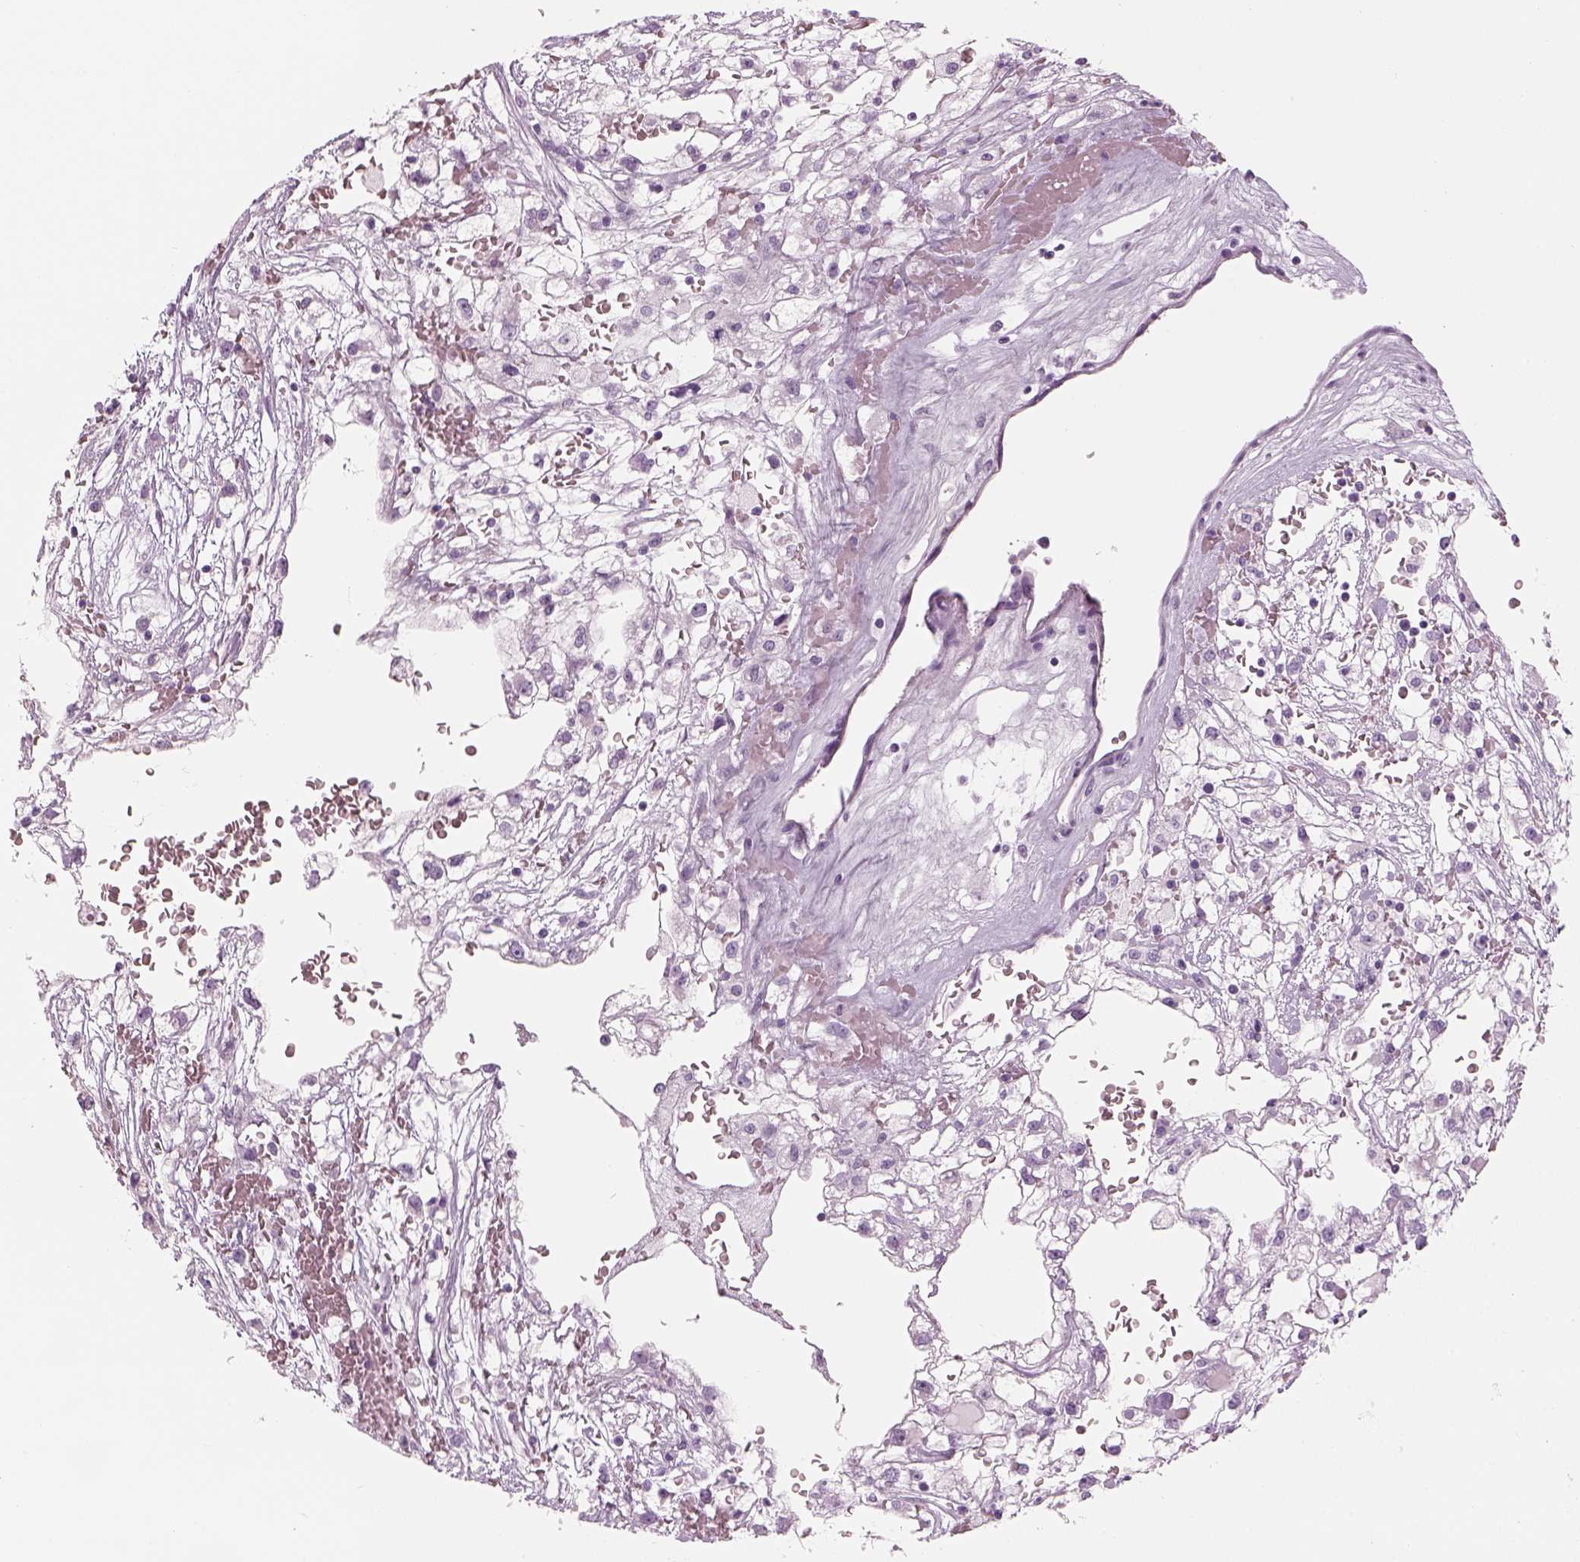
{"staining": {"intensity": "negative", "quantity": "none", "location": "none"}, "tissue": "renal cancer", "cell_type": "Tumor cells", "image_type": "cancer", "snomed": [{"axis": "morphology", "description": "Adenocarcinoma, NOS"}, {"axis": "topography", "description": "Kidney"}], "caption": "Immunohistochemistry (IHC) photomicrograph of renal cancer (adenocarcinoma) stained for a protein (brown), which exhibits no expression in tumor cells.", "gene": "SAG", "patient": {"sex": "male", "age": 59}}